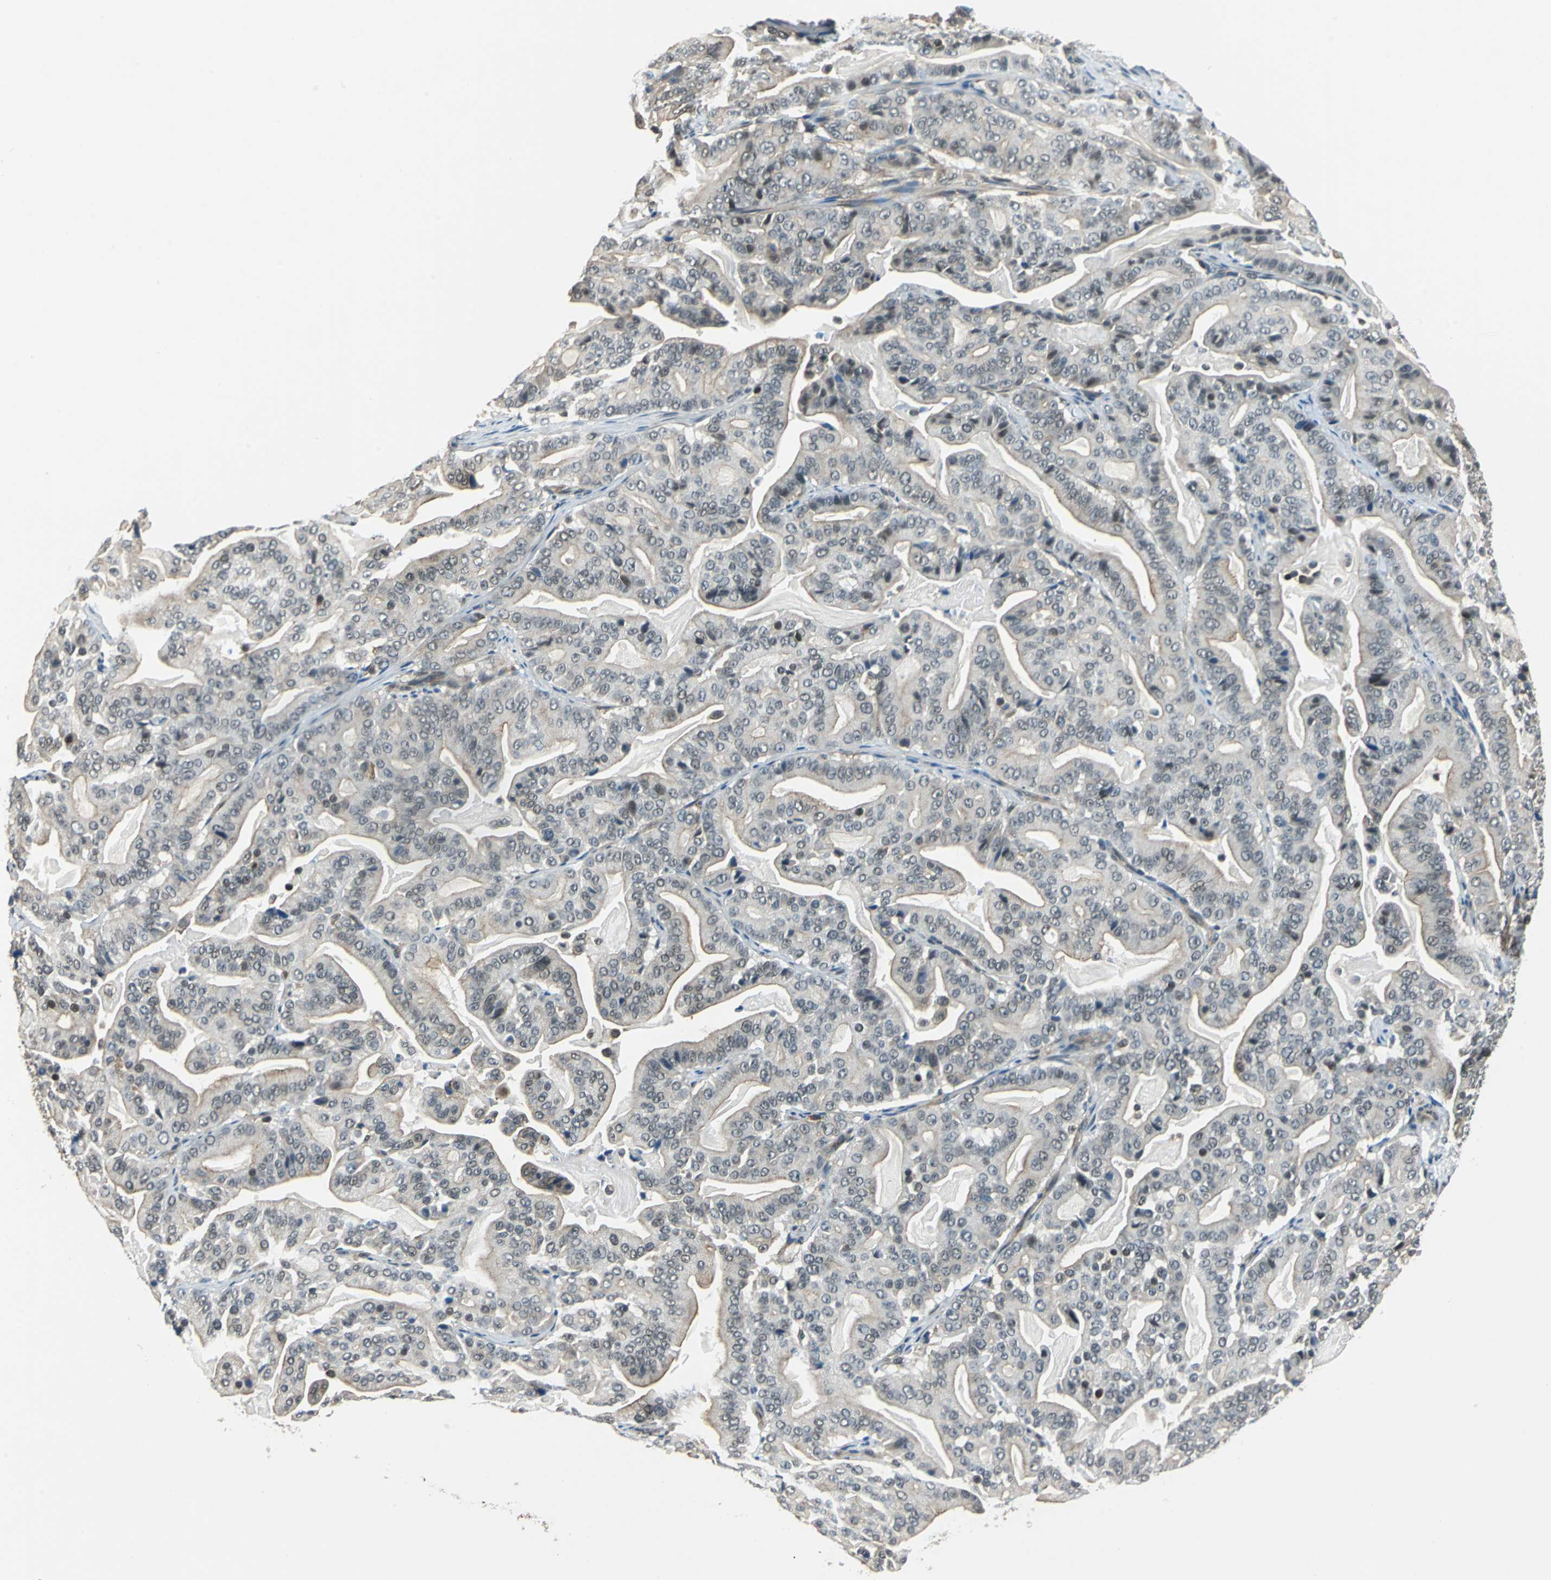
{"staining": {"intensity": "weak", "quantity": "25%-75%", "location": "cytoplasmic/membranous,nuclear"}, "tissue": "pancreatic cancer", "cell_type": "Tumor cells", "image_type": "cancer", "snomed": [{"axis": "morphology", "description": "Adenocarcinoma, NOS"}, {"axis": "topography", "description": "Pancreas"}], "caption": "The histopathology image exhibits immunohistochemical staining of pancreatic cancer (adenocarcinoma). There is weak cytoplasmic/membranous and nuclear positivity is seen in approximately 25%-75% of tumor cells. The staining is performed using DAB brown chromogen to label protein expression. The nuclei are counter-stained blue using hematoxylin.", "gene": "ARPC3", "patient": {"sex": "male", "age": 63}}